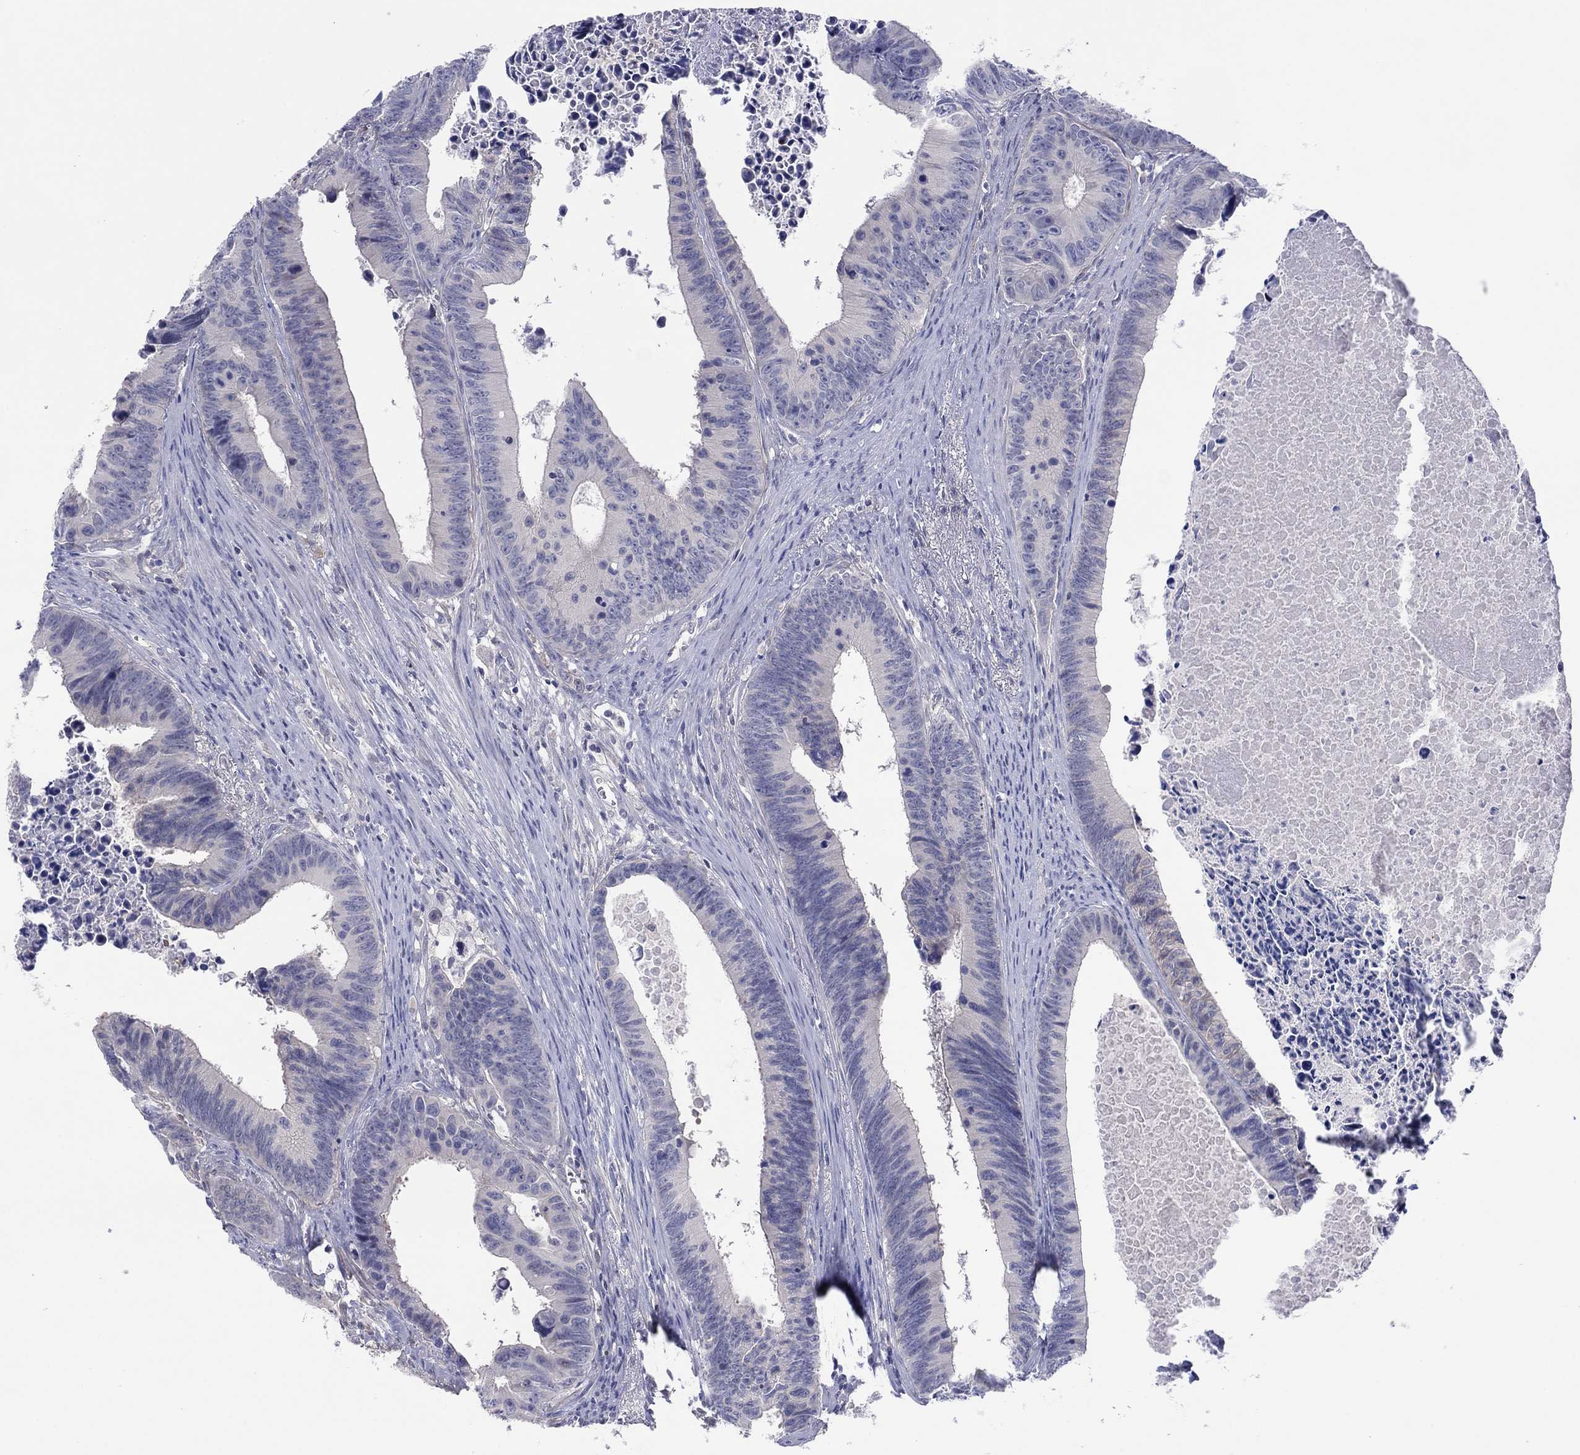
{"staining": {"intensity": "negative", "quantity": "none", "location": "none"}, "tissue": "colorectal cancer", "cell_type": "Tumor cells", "image_type": "cancer", "snomed": [{"axis": "morphology", "description": "Adenocarcinoma, NOS"}, {"axis": "topography", "description": "Colon"}], "caption": "Immunohistochemistry (IHC) image of adenocarcinoma (colorectal) stained for a protein (brown), which displays no positivity in tumor cells.", "gene": "CYP2B6", "patient": {"sex": "female", "age": 87}}